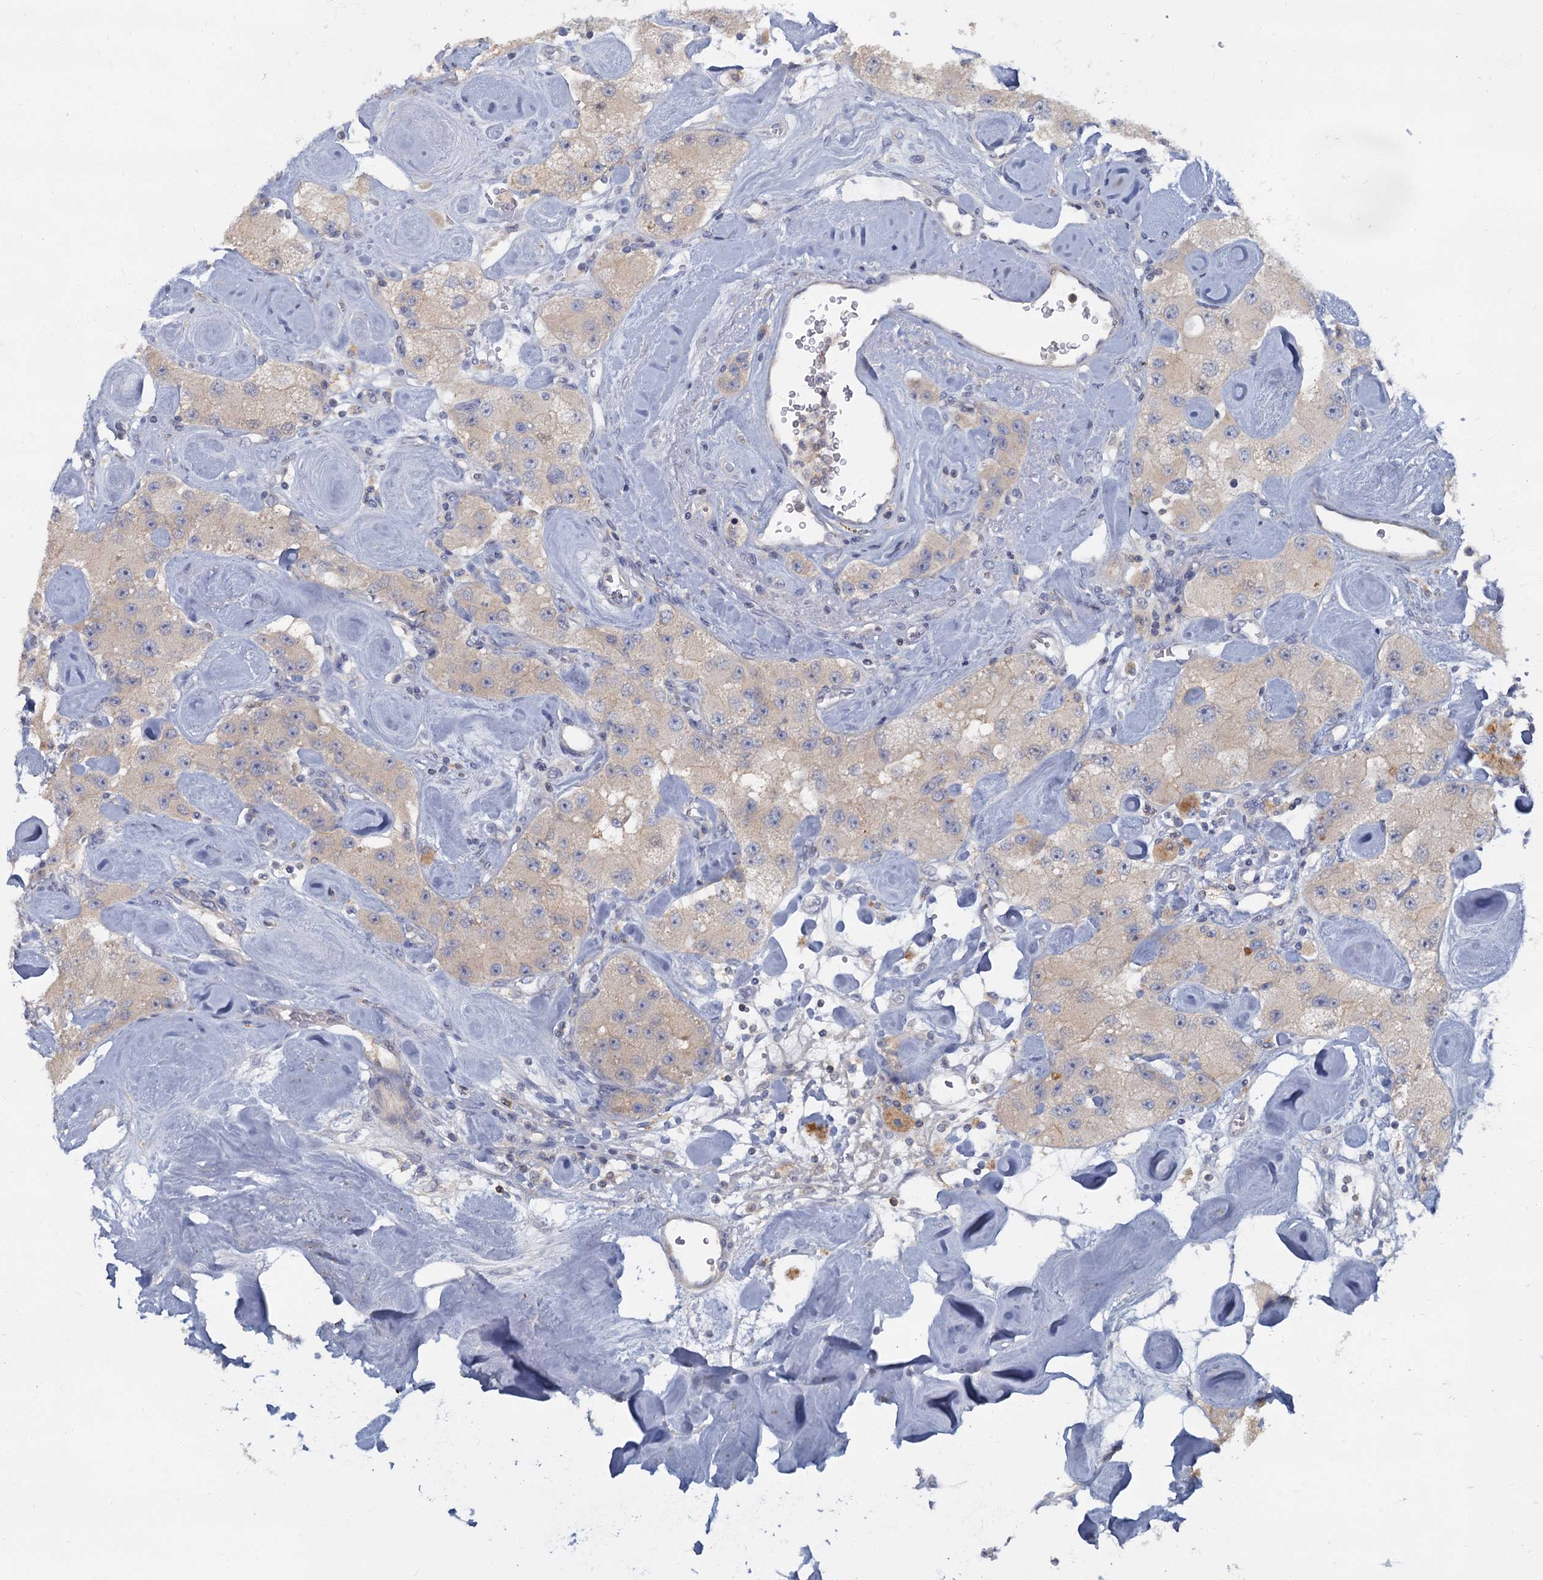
{"staining": {"intensity": "negative", "quantity": "none", "location": "none"}, "tissue": "carcinoid", "cell_type": "Tumor cells", "image_type": "cancer", "snomed": [{"axis": "morphology", "description": "Carcinoid, malignant, NOS"}, {"axis": "topography", "description": "Pancreas"}], "caption": "The micrograph demonstrates no significant staining in tumor cells of malignant carcinoid.", "gene": "ACSM3", "patient": {"sex": "male", "age": 41}}